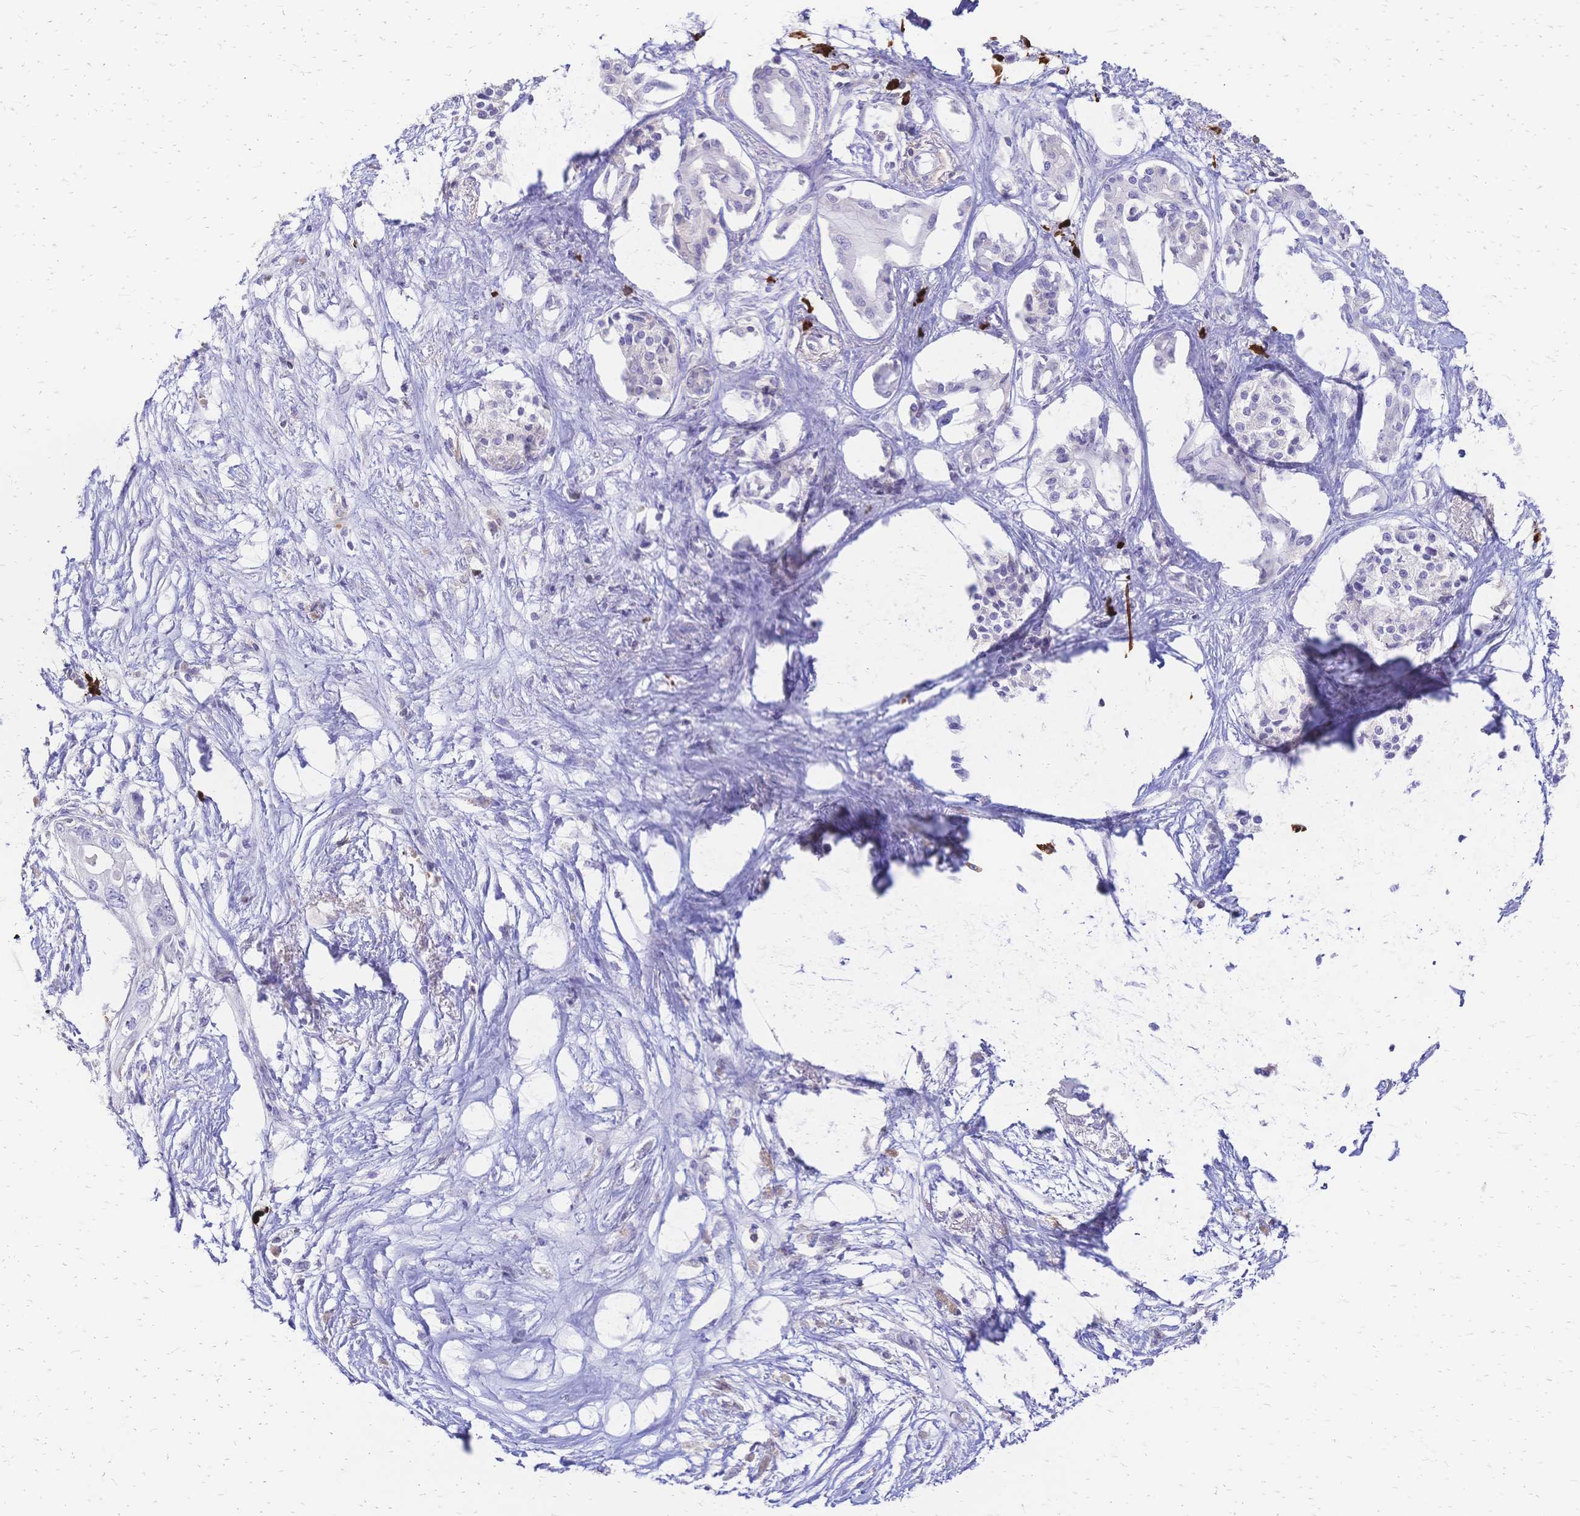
{"staining": {"intensity": "negative", "quantity": "none", "location": "none"}, "tissue": "pancreatic cancer", "cell_type": "Tumor cells", "image_type": "cancer", "snomed": [{"axis": "morphology", "description": "Adenocarcinoma, NOS"}, {"axis": "topography", "description": "Pancreas"}], "caption": "This is a histopathology image of immunohistochemistry staining of pancreatic cancer (adenocarcinoma), which shows no staining in tumor cells.", "gene": "IL2RA", "patient": {"sex": "female", "age": 63}}